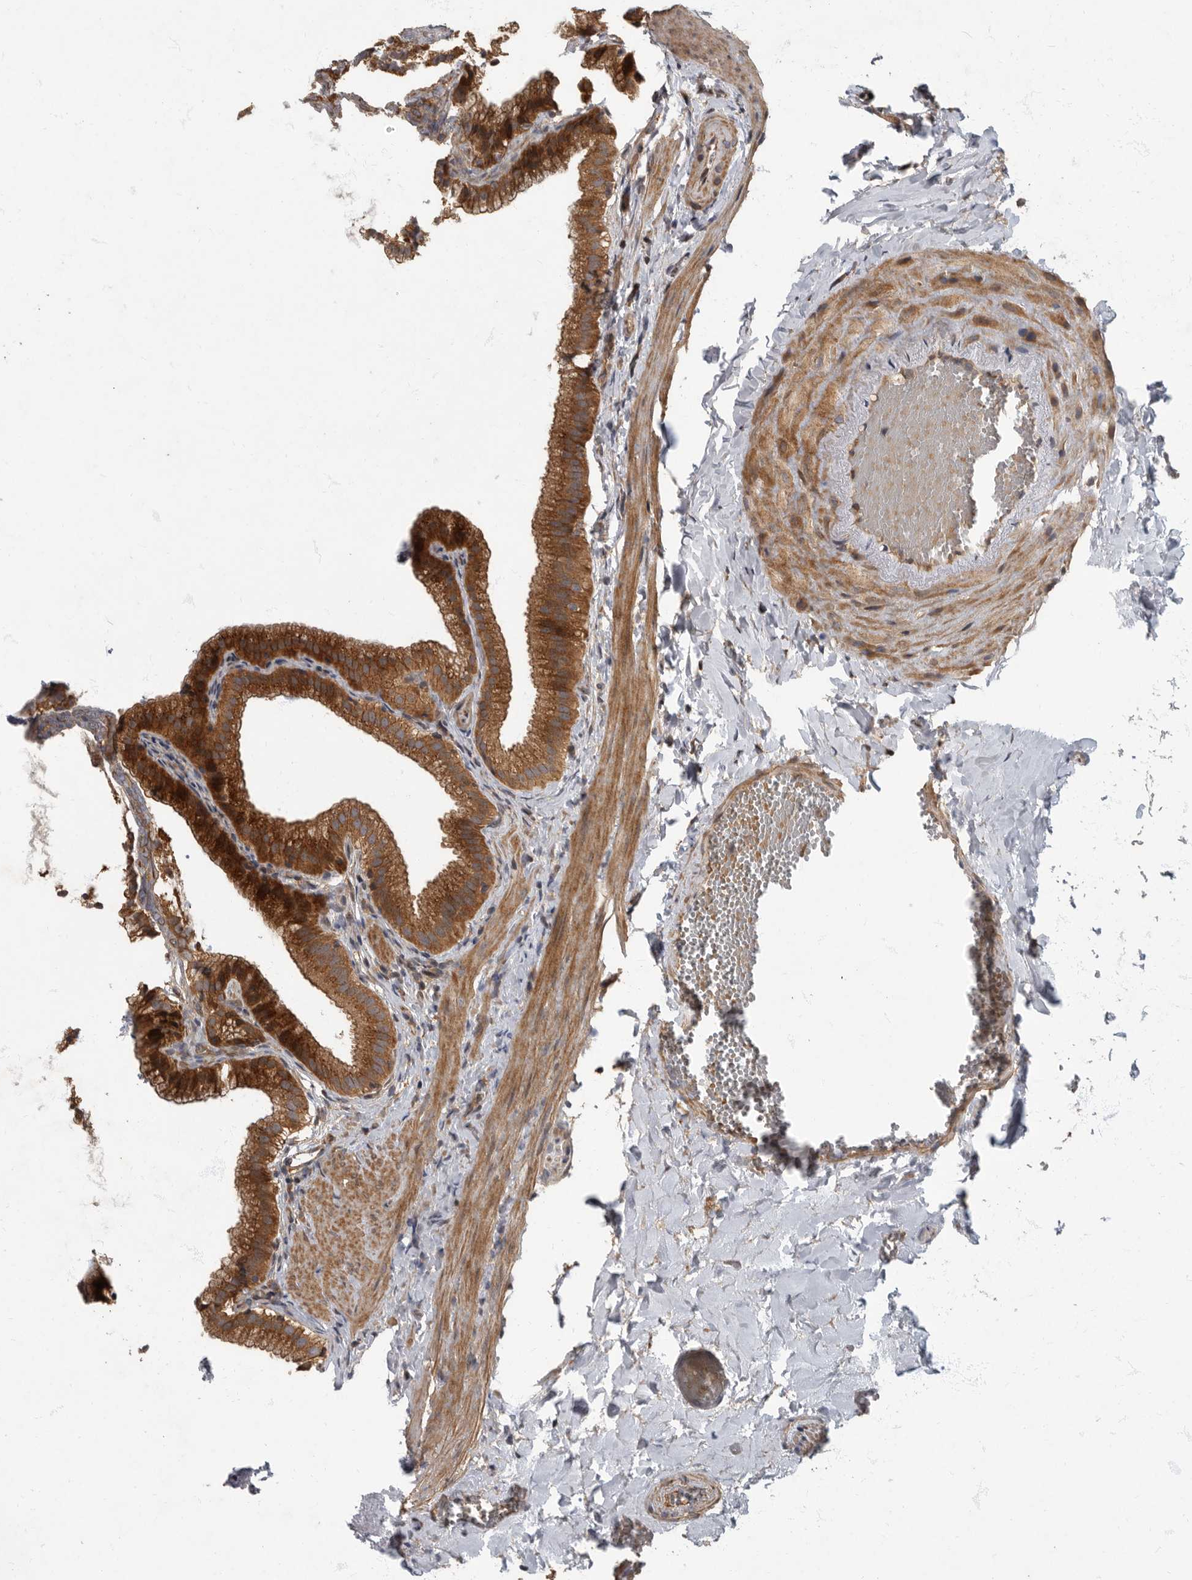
{"staining": {"intensity": "strong", "quantity": ">75%", "location": "cytoplasmic/membranous"}, "tissue": "gallbladder", "cell_type": "Glandular cells", "image_type": "normal", "snomed": [{"axis": "morphology", "description": "Normal tissue, NOS"}, {"axis": "topography", "description": "Gallbladder"}], "caption": "A high-resolution image shows IHC staining of normal gallbladder, which displays strong cytoplasmic/membranous expression in approximately >75% of glandular cells.", "gene": "IQCK", "patient": {"sex": "male", "age": 38}}